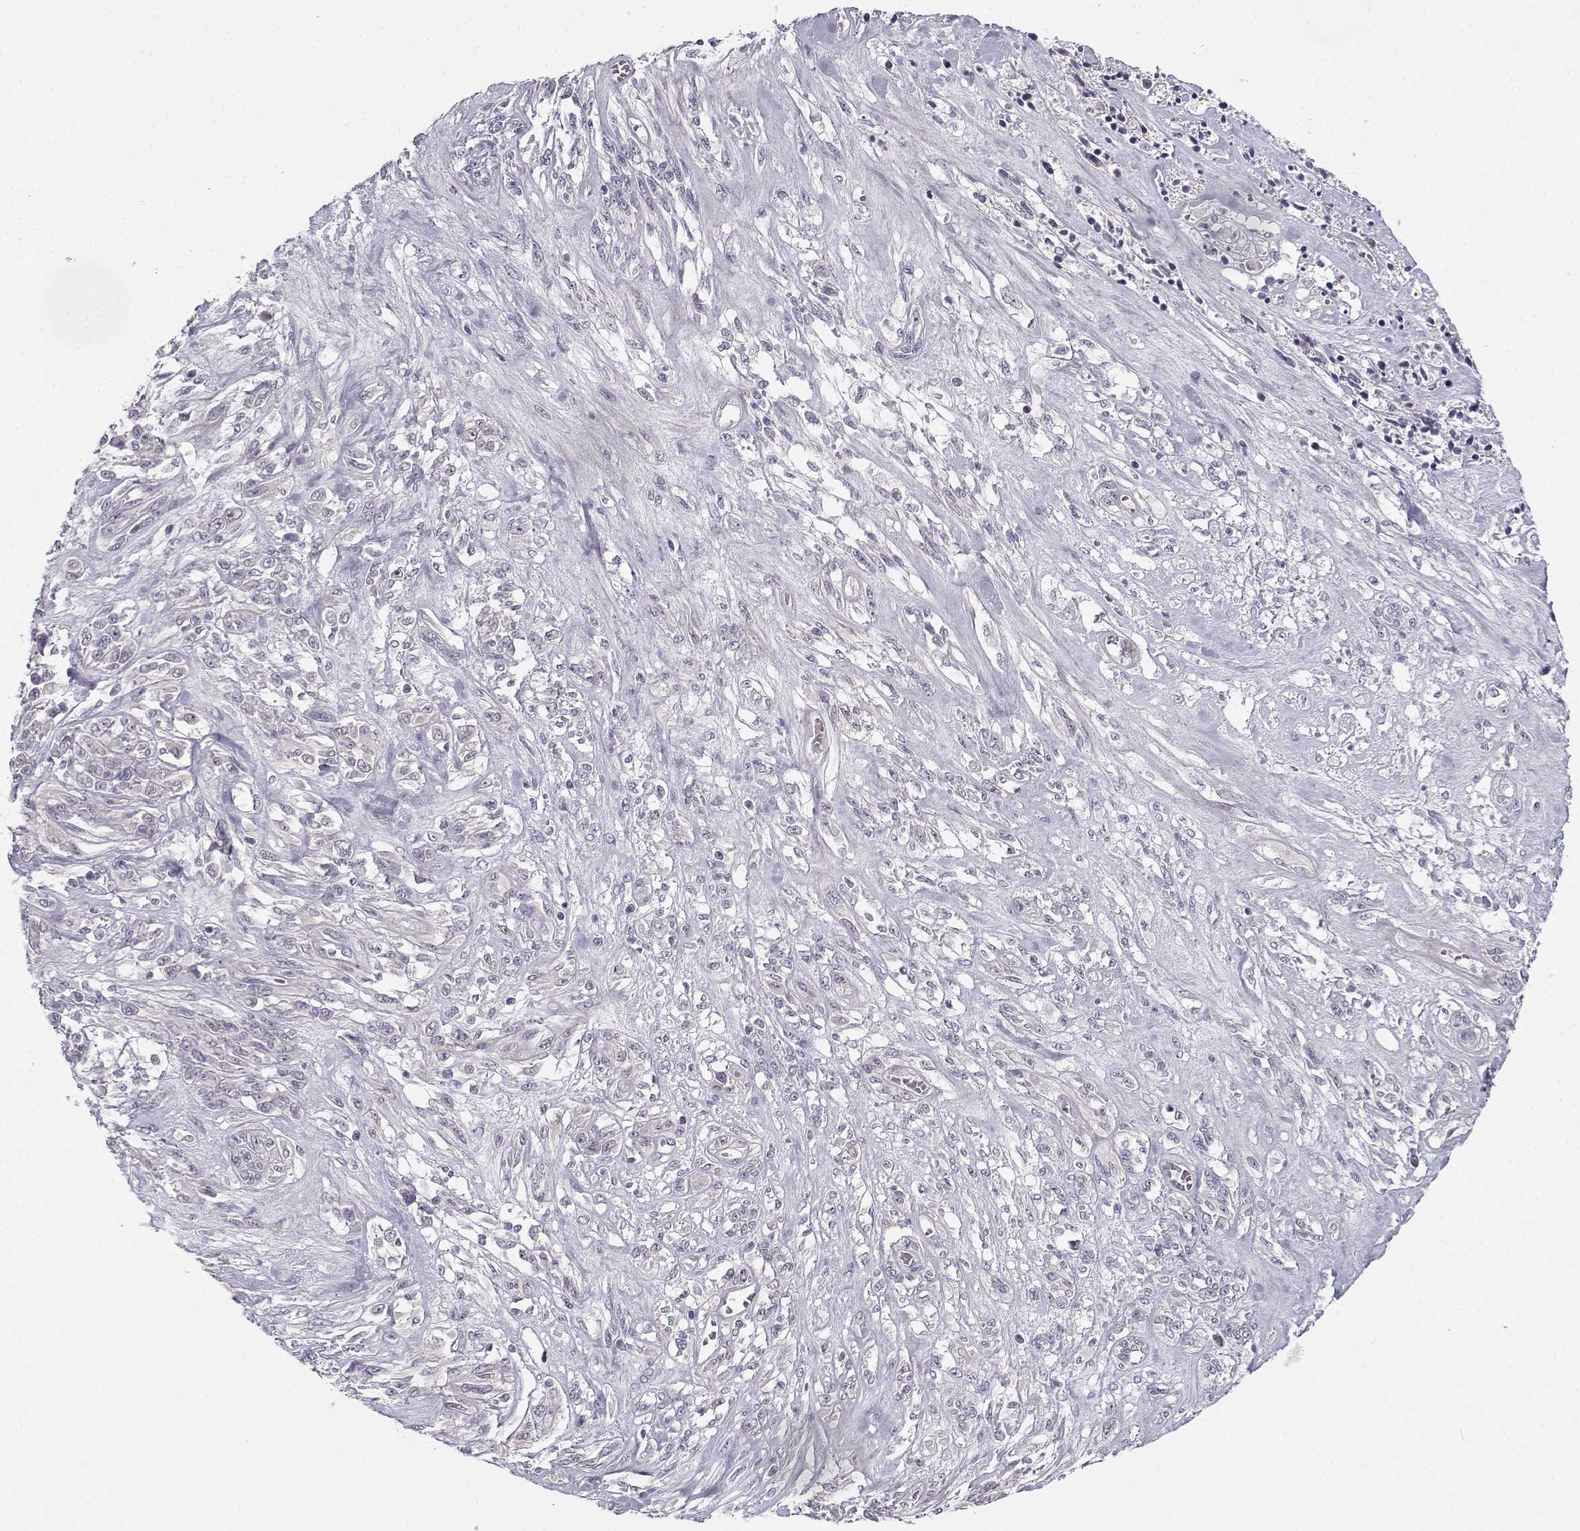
{"staining": {"intensity": "negative", "quantity": "none", "location": "none"}, "tissue": "melanoma", "cell_type": "Tumor cells", "image_type": "cancer", "snomed": [{"axis": "morphology", "description": "Malignant melanoma, NOS"}, {"axis": "topography", "description": "Skin"}], "caption": "IHC photomicrograph of neoplastic tissue: human melanoma stained with DAB exhibits no significant protein positivity in tumor cells.", "gene": "DDX25", "patient": {"sex": "female", "age": 91}}